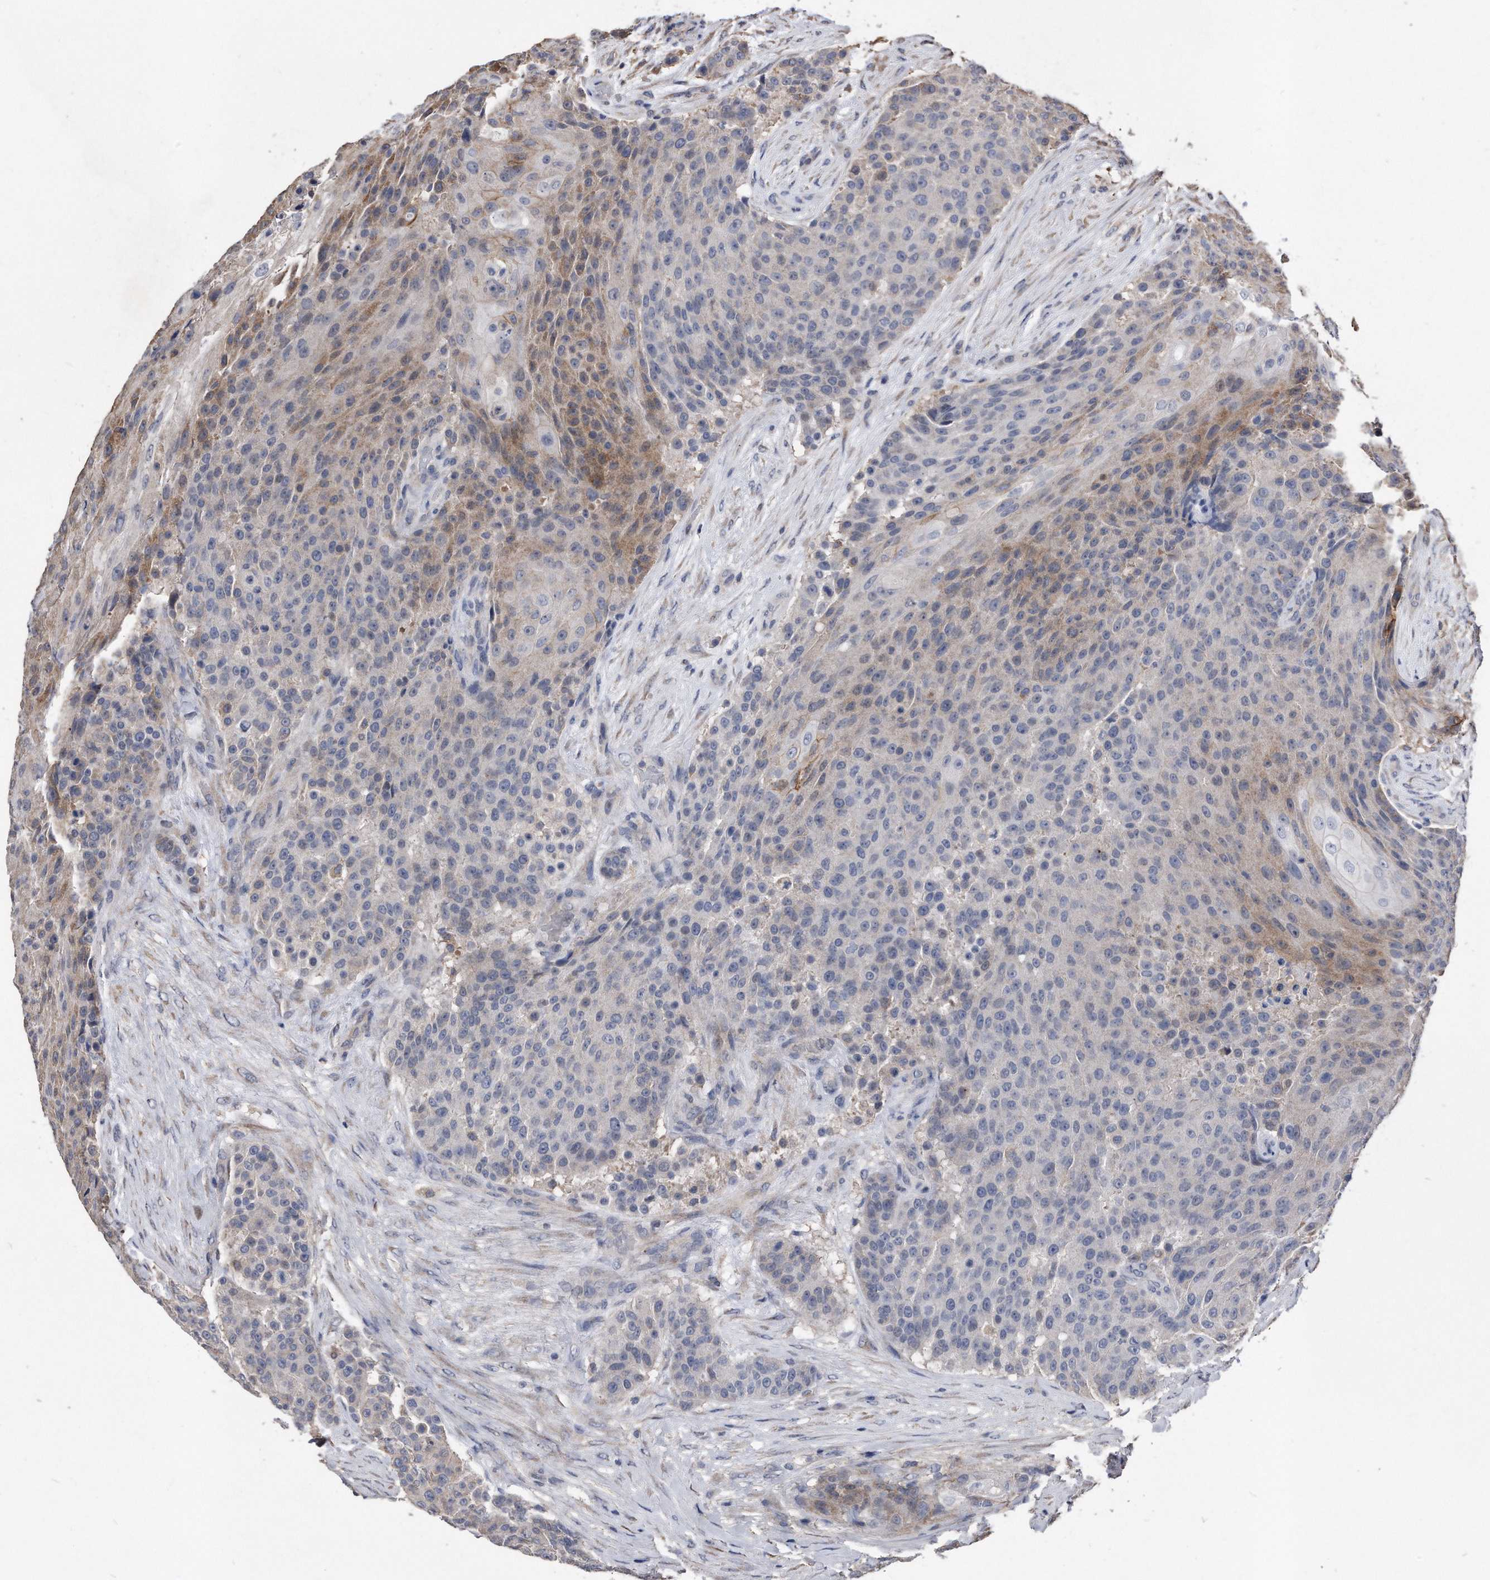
{"staining": {"intensity": "weak", "quantity": "<25%", "location": "cytoplasmic/membranous"}, "tissue": "urothelial cancer", "cell_type": "Tumor cells", "image_type": "cancer", "snomed": [{"axis": "morphology", "description": "Urothelial carcinoma, High grade"}, {"axis": "topography", "description": "Urinary bladder"}], "caption": "Image shows no protein expression in tumor cells of urothelial cancer tissue.", "gene": "IL20RA", "patient": {"sex": "female", "age": 63}}